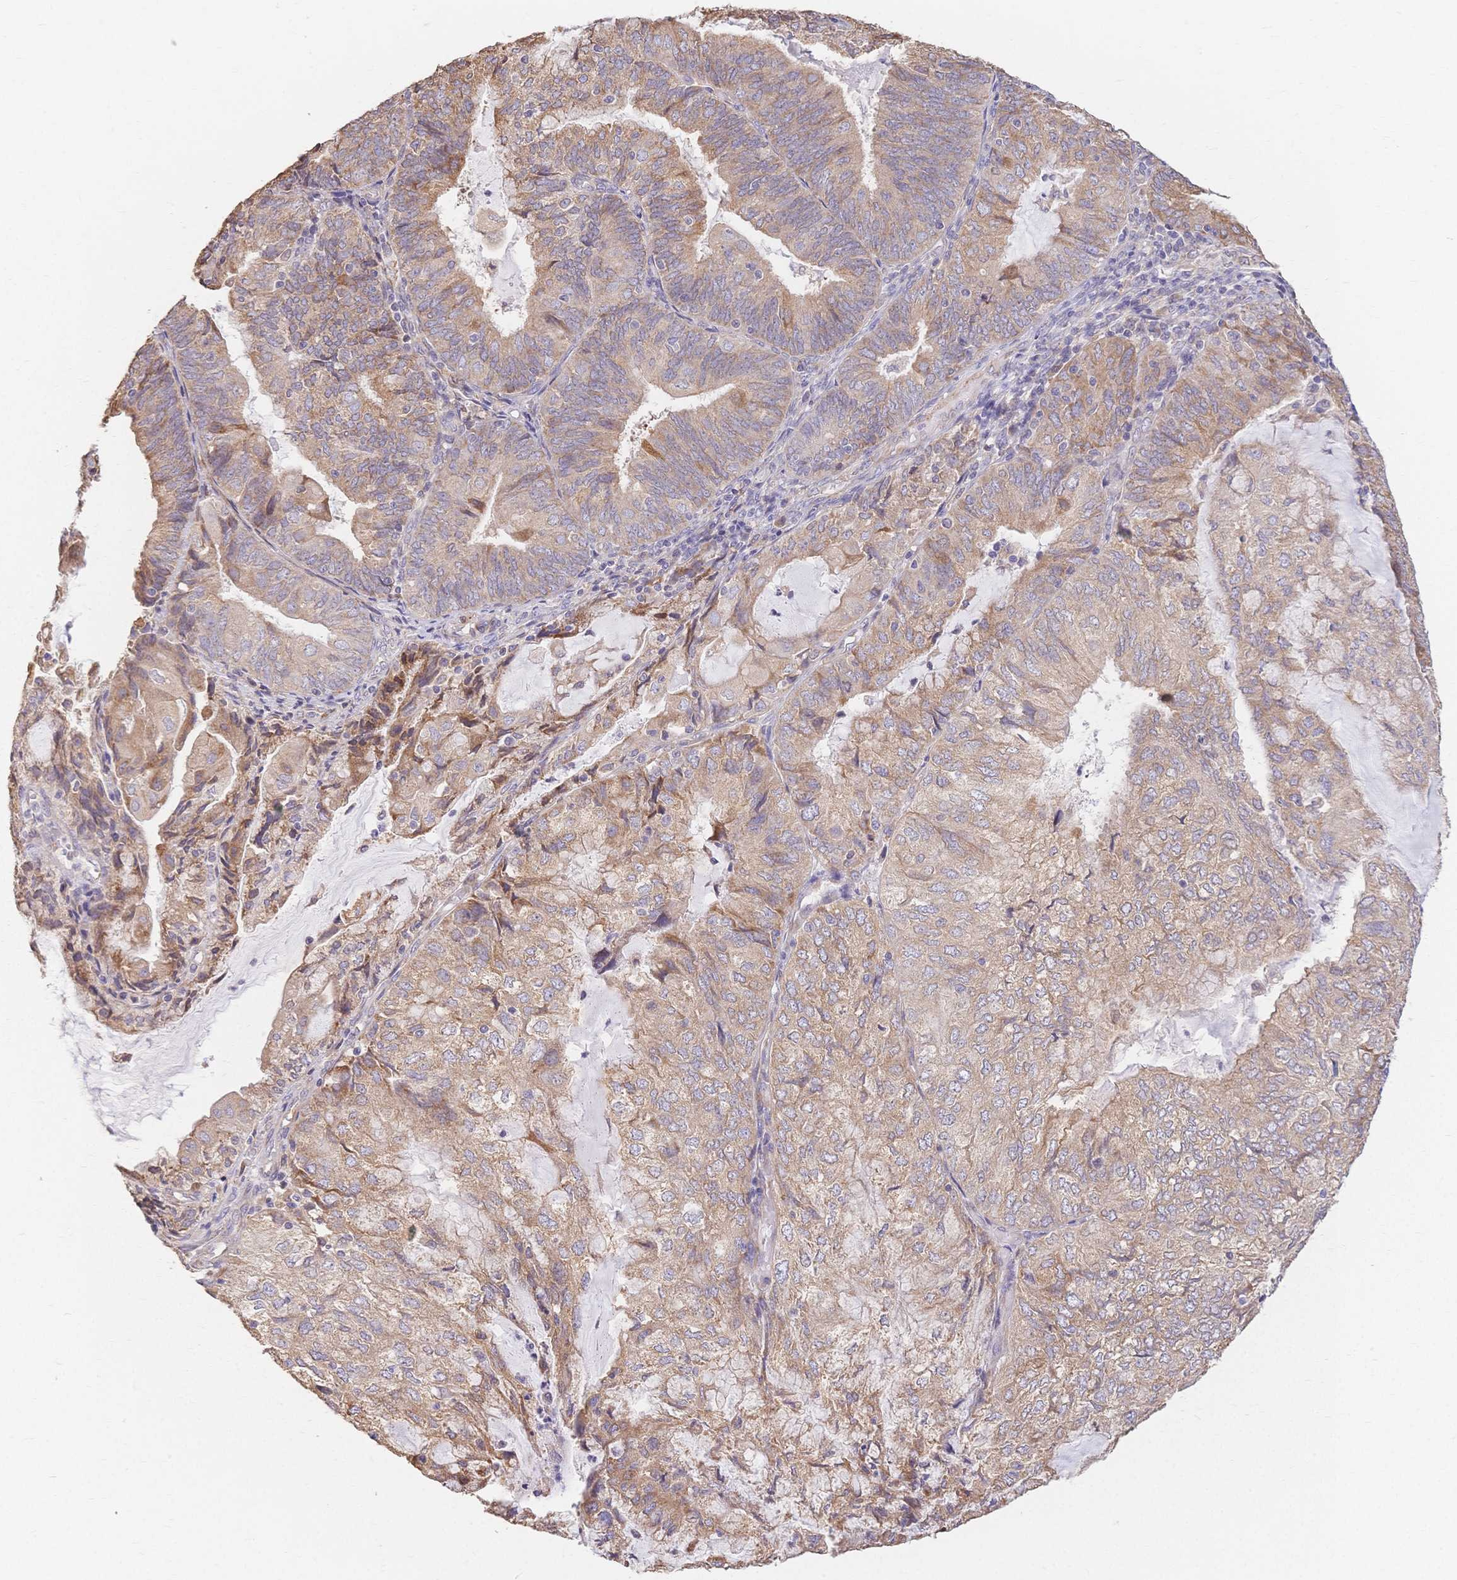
{"staining": {"intensity": "weak", "quantity": ">75%", "location": "cytoplasmic/membranous"}, "tissue": "endometrial cancer", "cell_type": "Tumor cells", "image_type": "cancer", "snomed": [{"axis": "morphology", "description": "Adenocarcinoma, NOS"}, {"axis": "topography", "description": "Endometrium"}], "caption": "Immunohistochemical staining of endometrial adenocarcinoma displays low levels of weak cytoplasmic/membranous expression in about >75% of tumor cells.", "gene": "HS3ST5", "patient": {"sex": "female", "age": 81}}